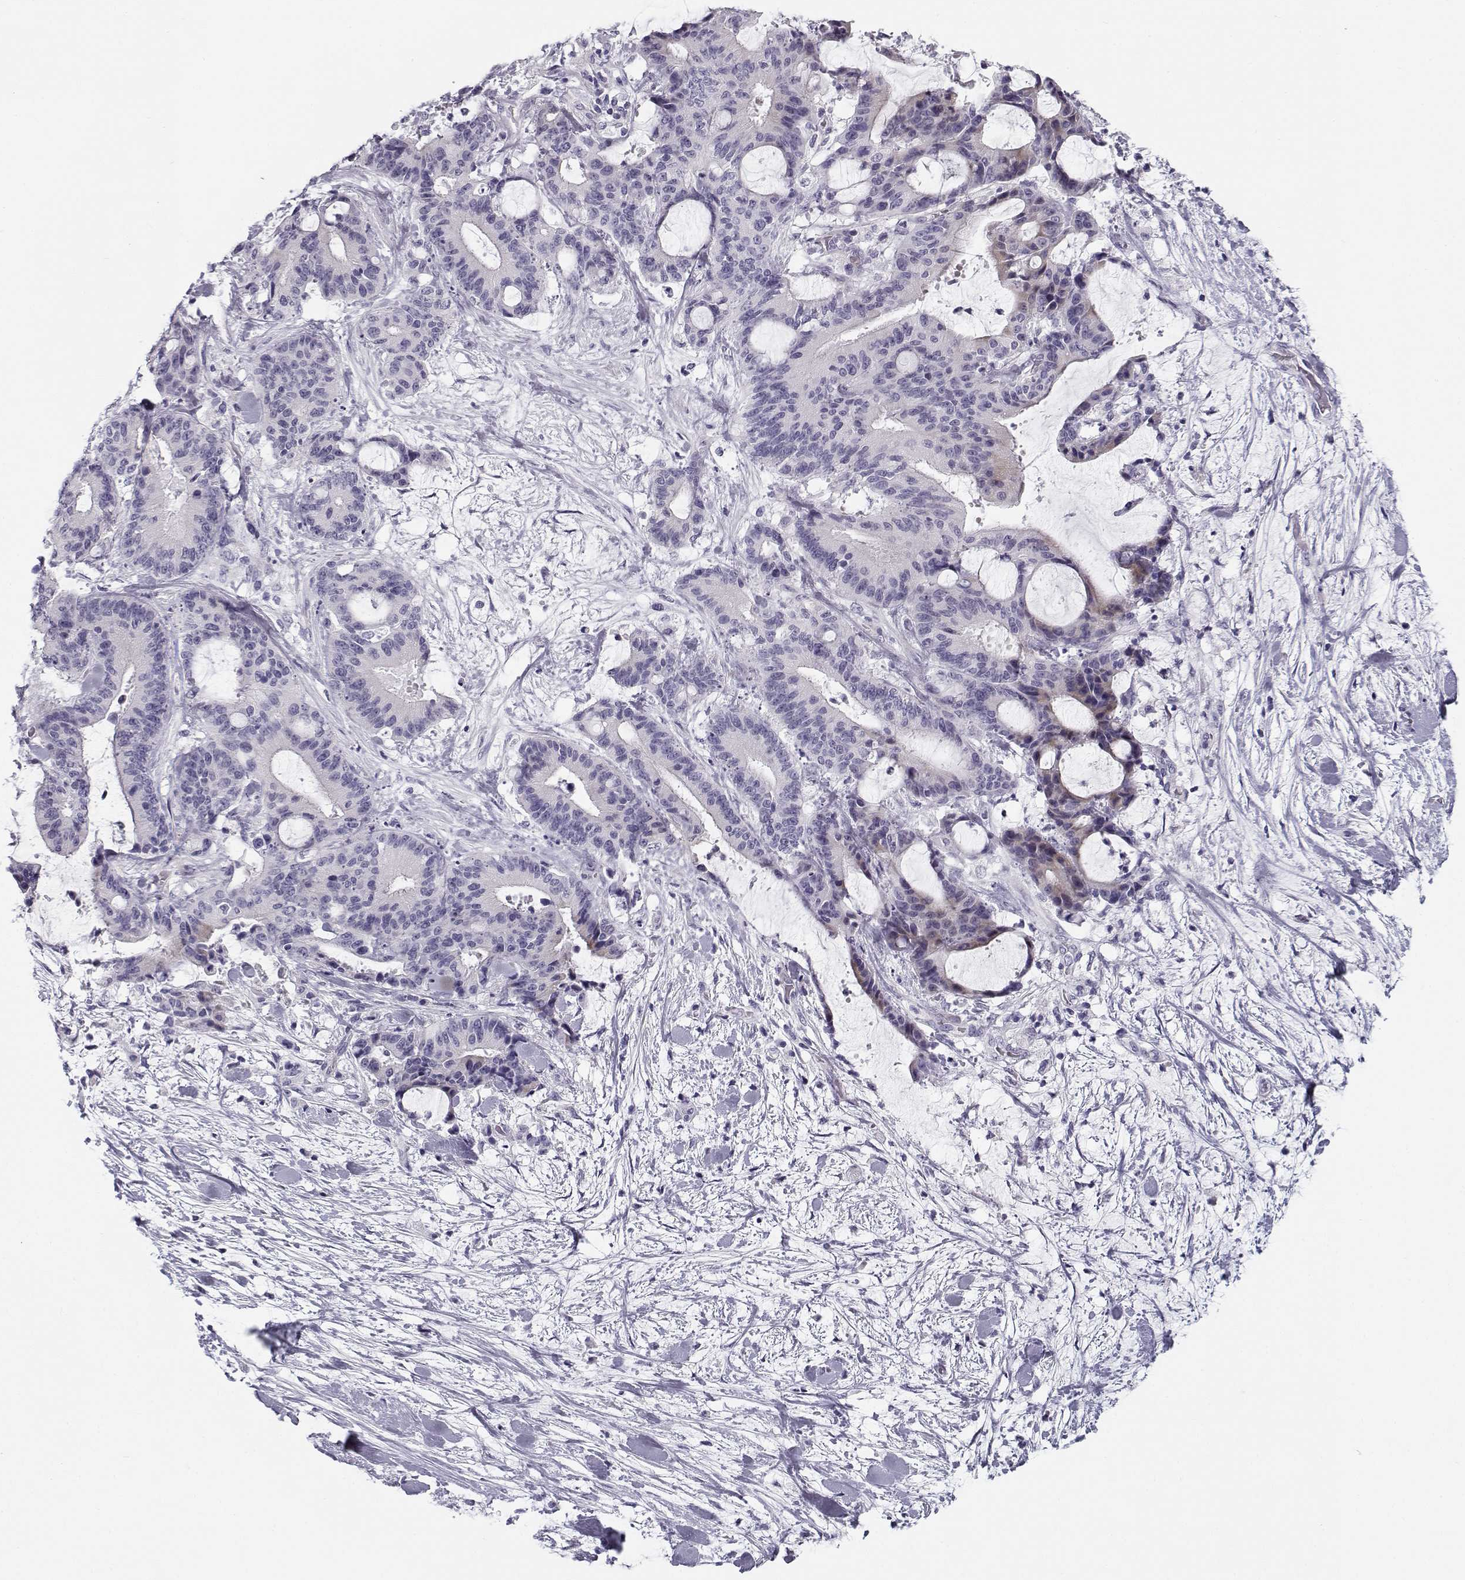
{"staining": {"intensity": "negative", "quantity": "none", "location": "none"}, "tissue": "liver cancer", "cell_type": "Tumor cells", "image_type": "cancer", "snomed": [{"axis": "morphology", "description": "Cholangiocarcinoma"}, {"axis": "topography", "description": "Liver"}], "caption": "DAB (3,3'-diaminobenzidine) immunohistochemical staining of cholangiocarcinoma (liver) exhibits no significant staining in tumor cells.", "gene": "CREB3L3", "patient": {"sex": "female", "age": 73}}